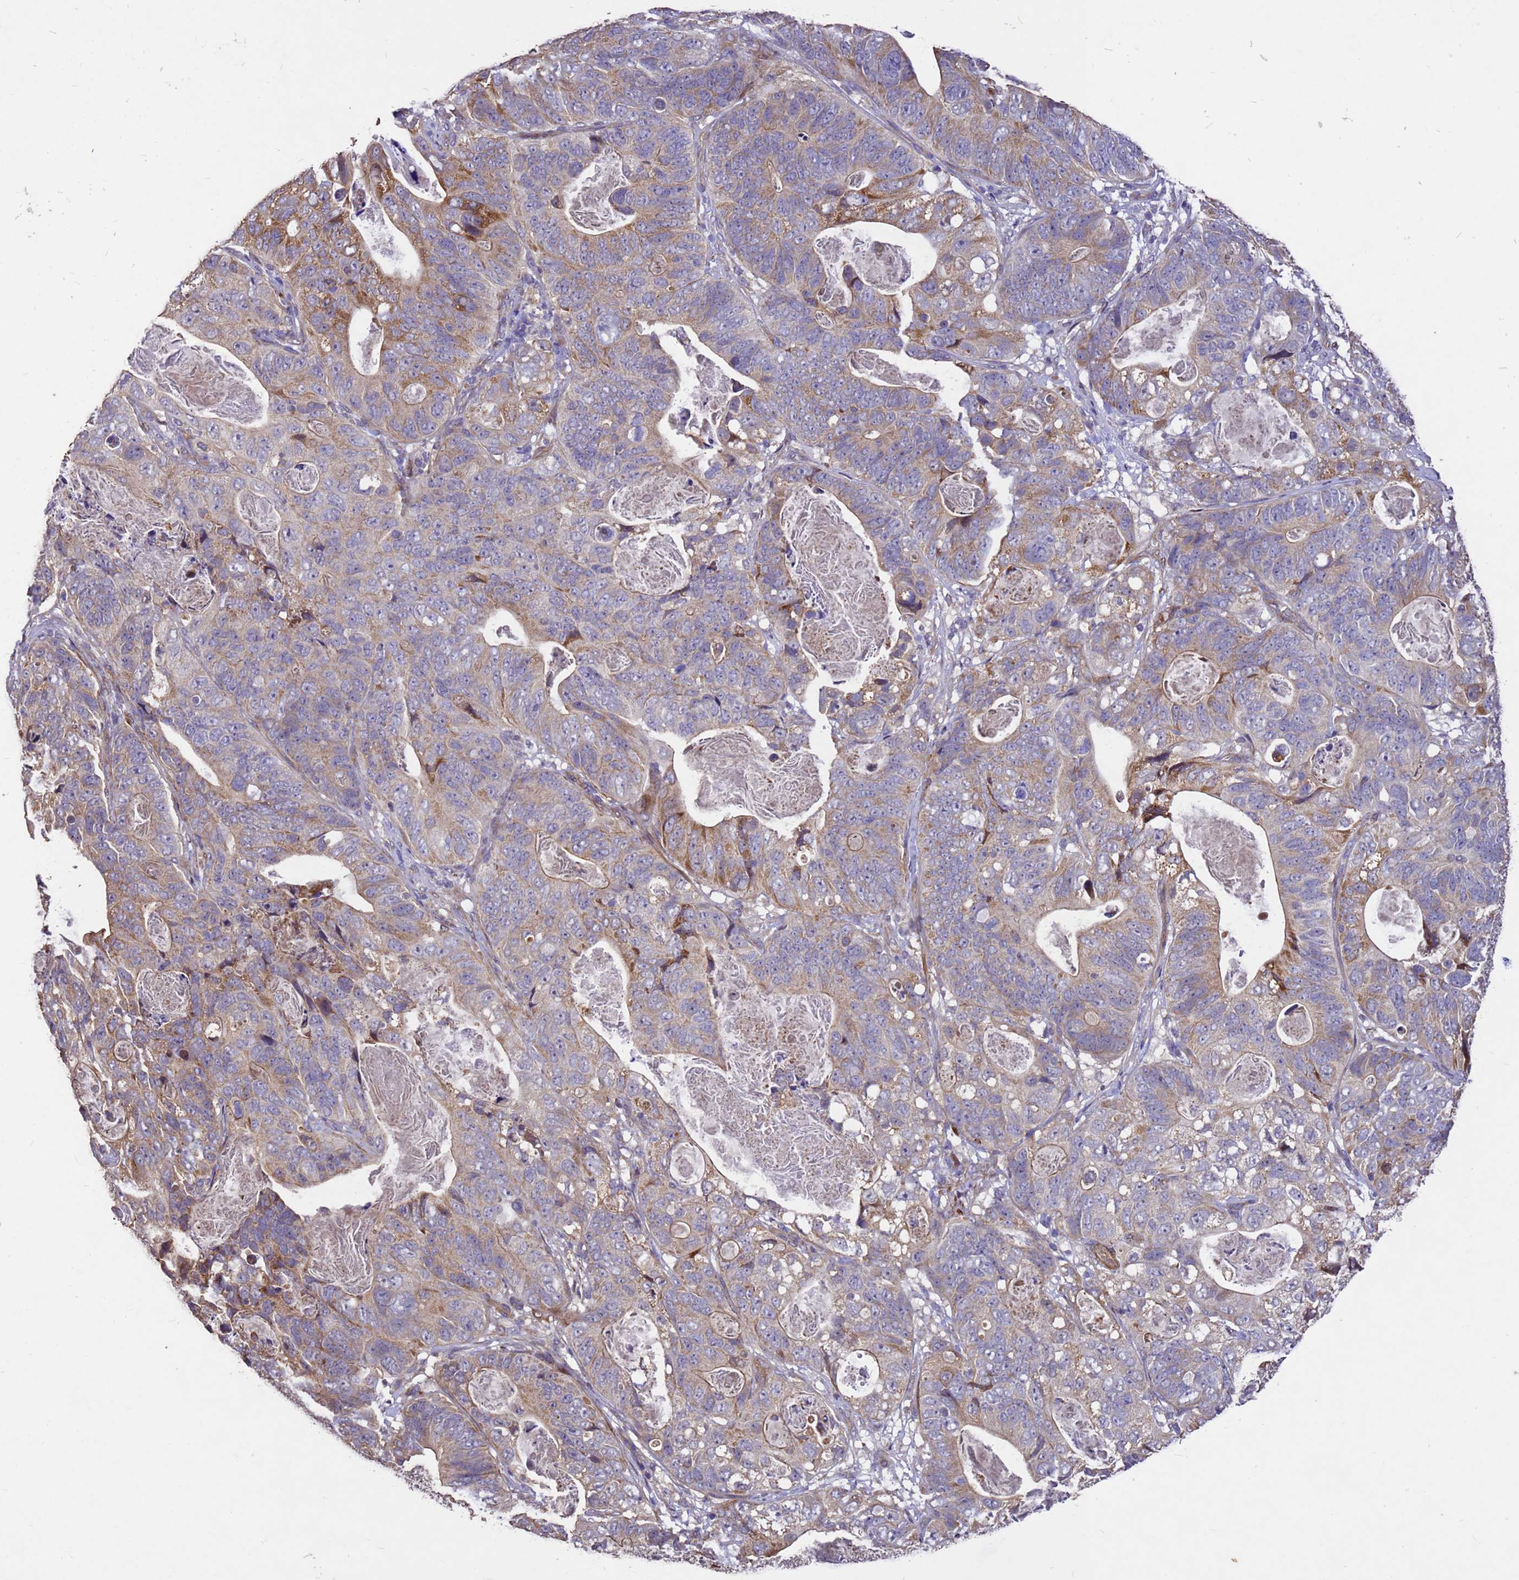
{"staining": {"intensity": "moderate", "quantity": ">75%", "location": "cytoplasmic/membranous"}, "tissue": "stomach cancer", "cell_type": "Tumor cells", "image_type": "cancer", "snomed": [{"axis": "morphology", "description": "Normal tissue, NOS"}, {"axis": "morphology", "description": "Adenocarcinoma, NOS"}, {"axis": "topography", "description": "Stomach"}], "caption": "Protein staining reveals moderate cytoplasmic/membranous staining in approximately >75% of tumor cells in adenocarcinoma (stomach). (DAB = brown stain, brightfield microscopy at high magnification).", "gene": "RSPRY1", "patient": {"sex": "female", "age": 89}}